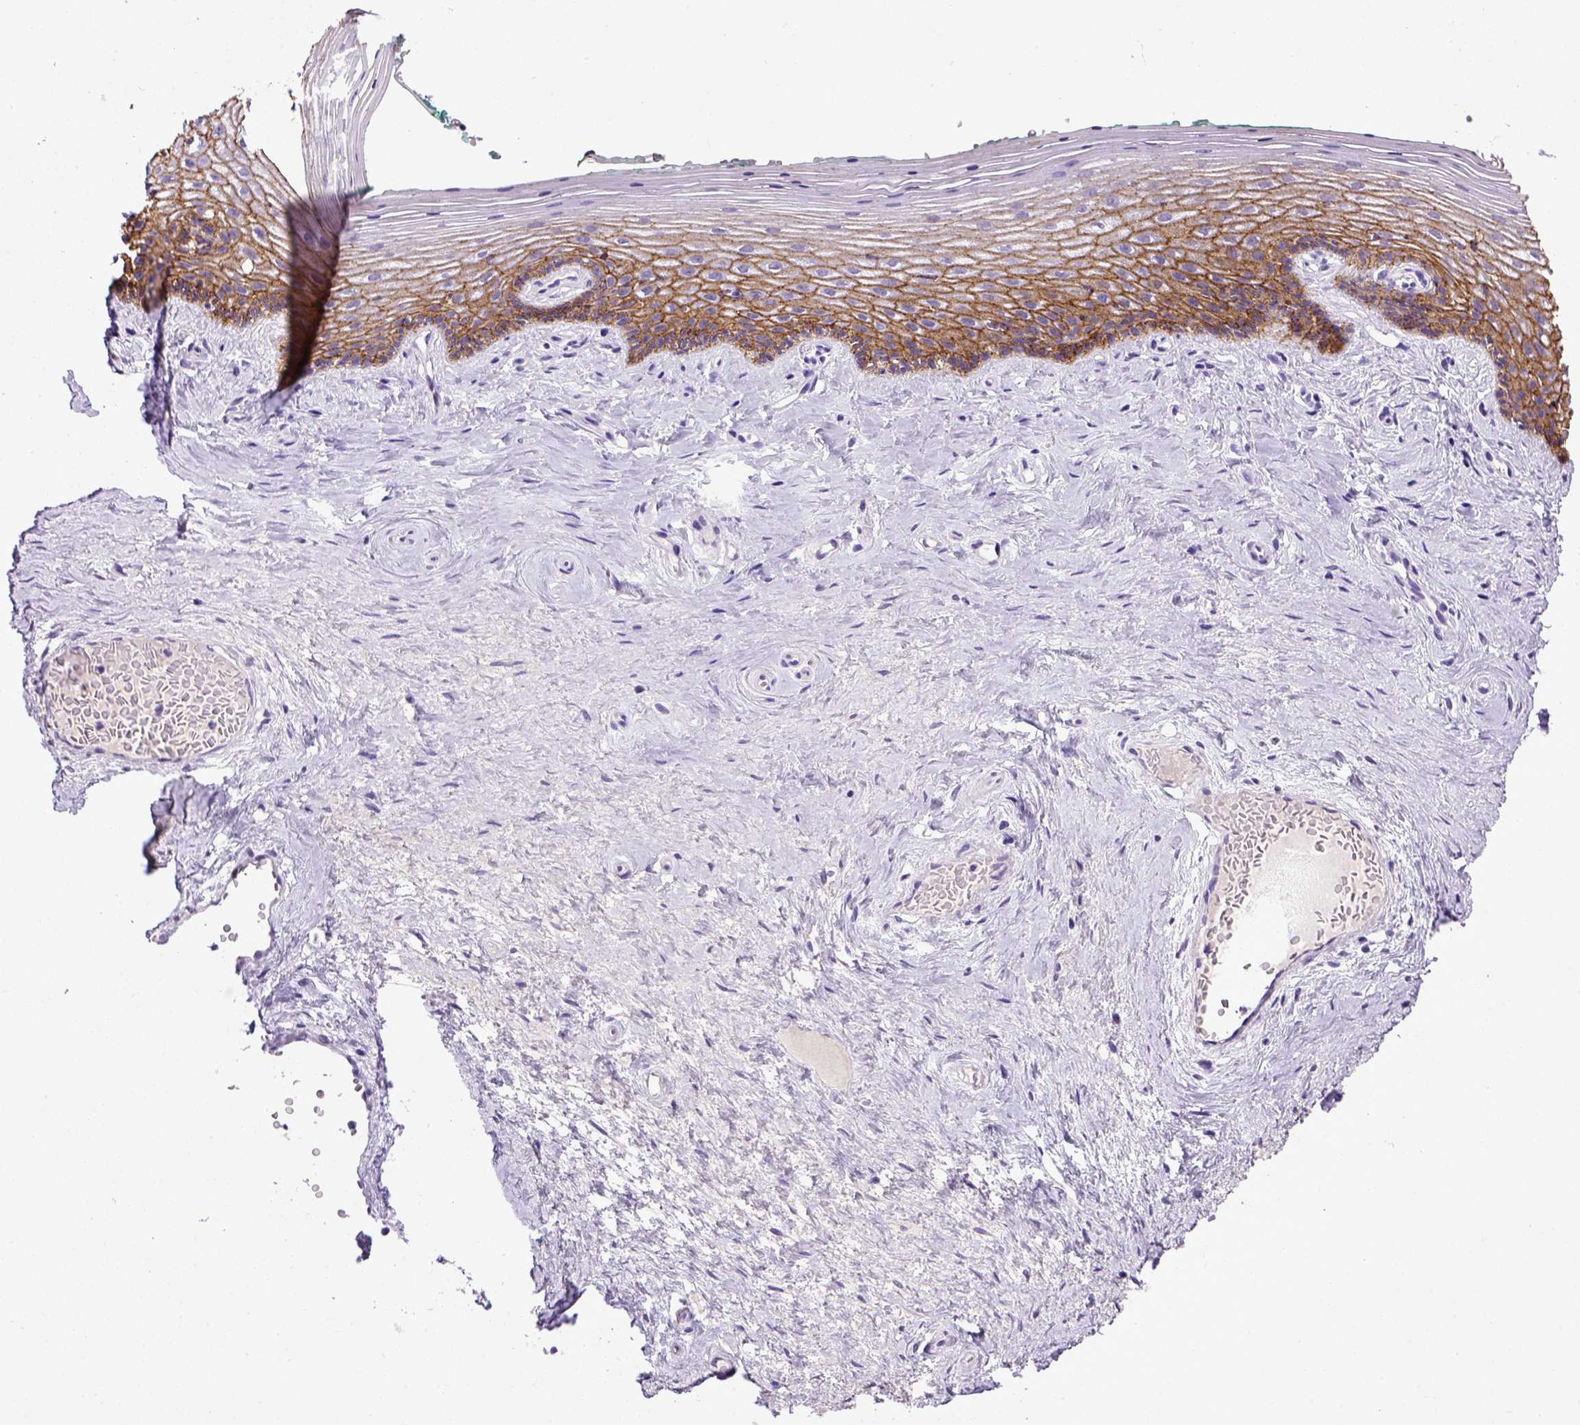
{"staining": {"intensity": "moderate", "quantity": "25%-75%", "location": "cytoplasmic/membranous"}, "tissue": "vagina", "cell_type": "Squamous epithelial cells", "image_type": "normal", "snomed": [{"axis": "morphology", "description": "Normal tissue, NOS"}, {"axis": "topography", "description": "Vagina"}], "caption": "Immunohistochemical staining of normal vagina displays medium levels of moderate cytoplasmic/membranous expression in approximately 25%-75% of squamous epithelial cells. (DAB (3,3'-diaminobenzidine) IHC, brown staining for protein, blue staining for nuclei).", "gene": "CDH1", "patient": {"sex": "female", "age": 45}}